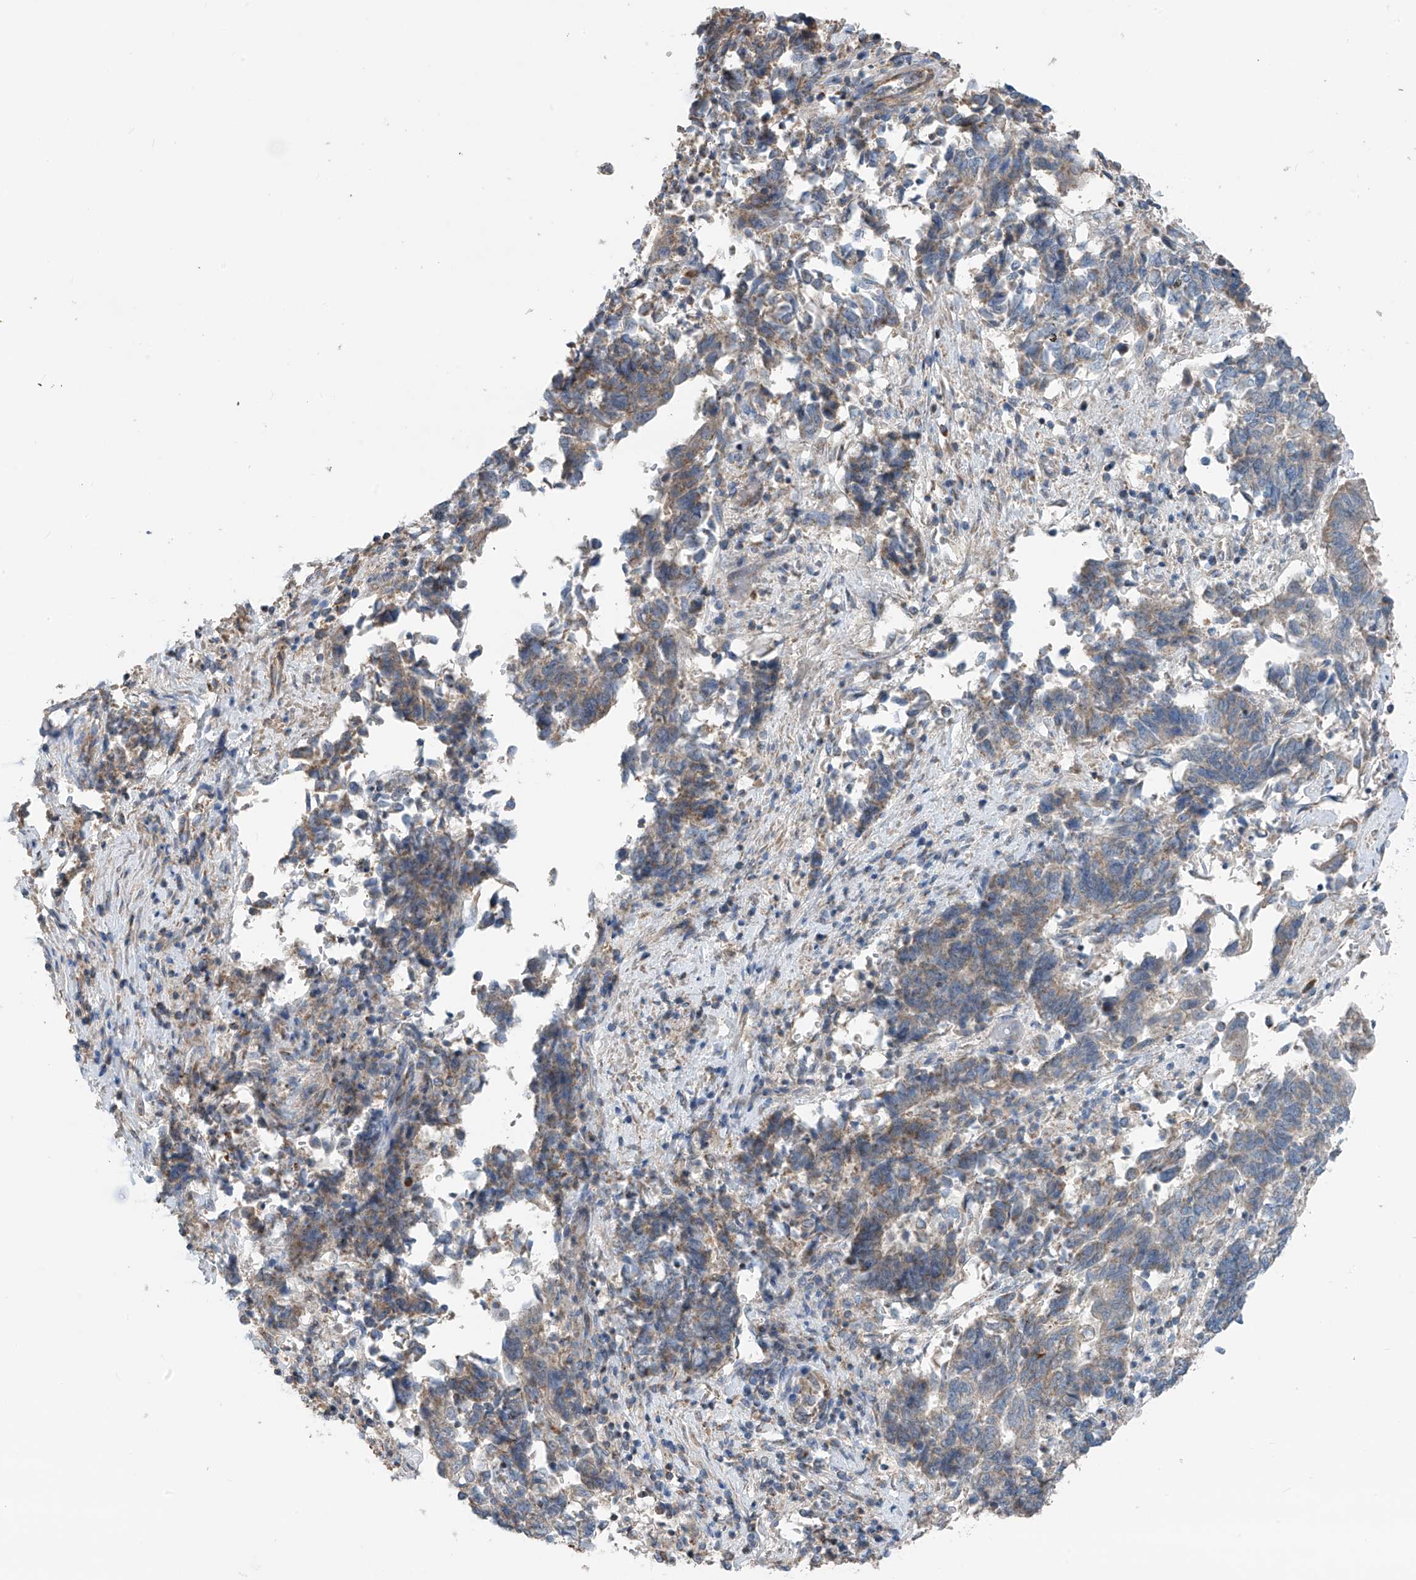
{"staining": {"intensity": "weak", "quantity": "25%-75%", "location": "cytoplasmic/membranous"}, "tissue": "endometrial cancer", "cell_type": "Tumor cells", "image_type": "cancer", "snomed": [{"axis": "morphology", "description": "Adenocarcinoma, NOS"}, {"axis": "topography", "description": "Endometrium"}], "caption": "An immunohistochemistry (IHC) image of tumor tissue is shown. Protein staining in brown highlights weak cytoplasmic/membranous positivity in endometrial cancer (adenocarcinoma) within tumor cells. The staining is performed using DAB brown chromogen to label protein expression. The nuclei are counter-stained blue using hematoxylin.", "gene": "SYN3", "patient": {"sex": "female", "age": 80}}